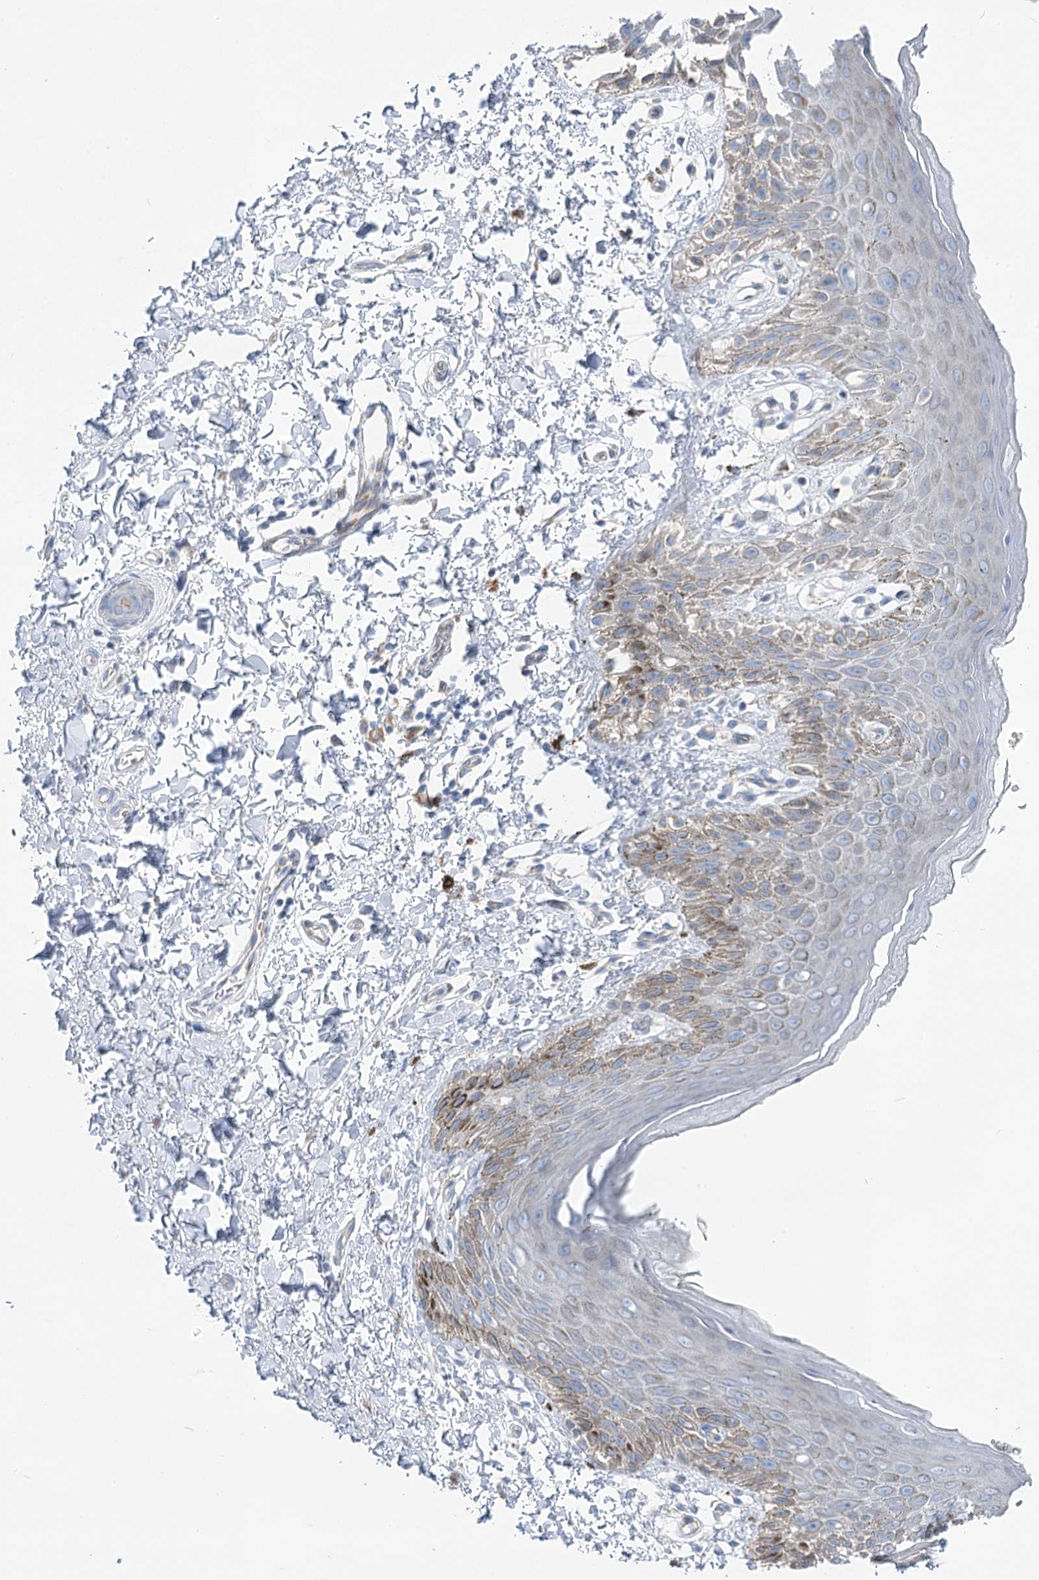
{"staining": {"intensity": "moderate", "quantity": "<25%", "location": "cytoplasmic/membranous"}, "tissue": "skin", "cell_type": "Epidermal cells", "image_type": "normal", "snomed": [{"axis": "morphology", "description": "Normal tissue, NOS"}, {"axis": "topography", "description": "Anal"}], "caption": "Immunohistochemical staining of benign human skin shows <25% levels of moderate cytoplasmic/membranous protein expression in about <25% of epidermal cells. The protein is shown in brown color, while the nuclei are stained blue.", "gene": "POGLUT1", "patient": {"sex": "male", "age": 44}}